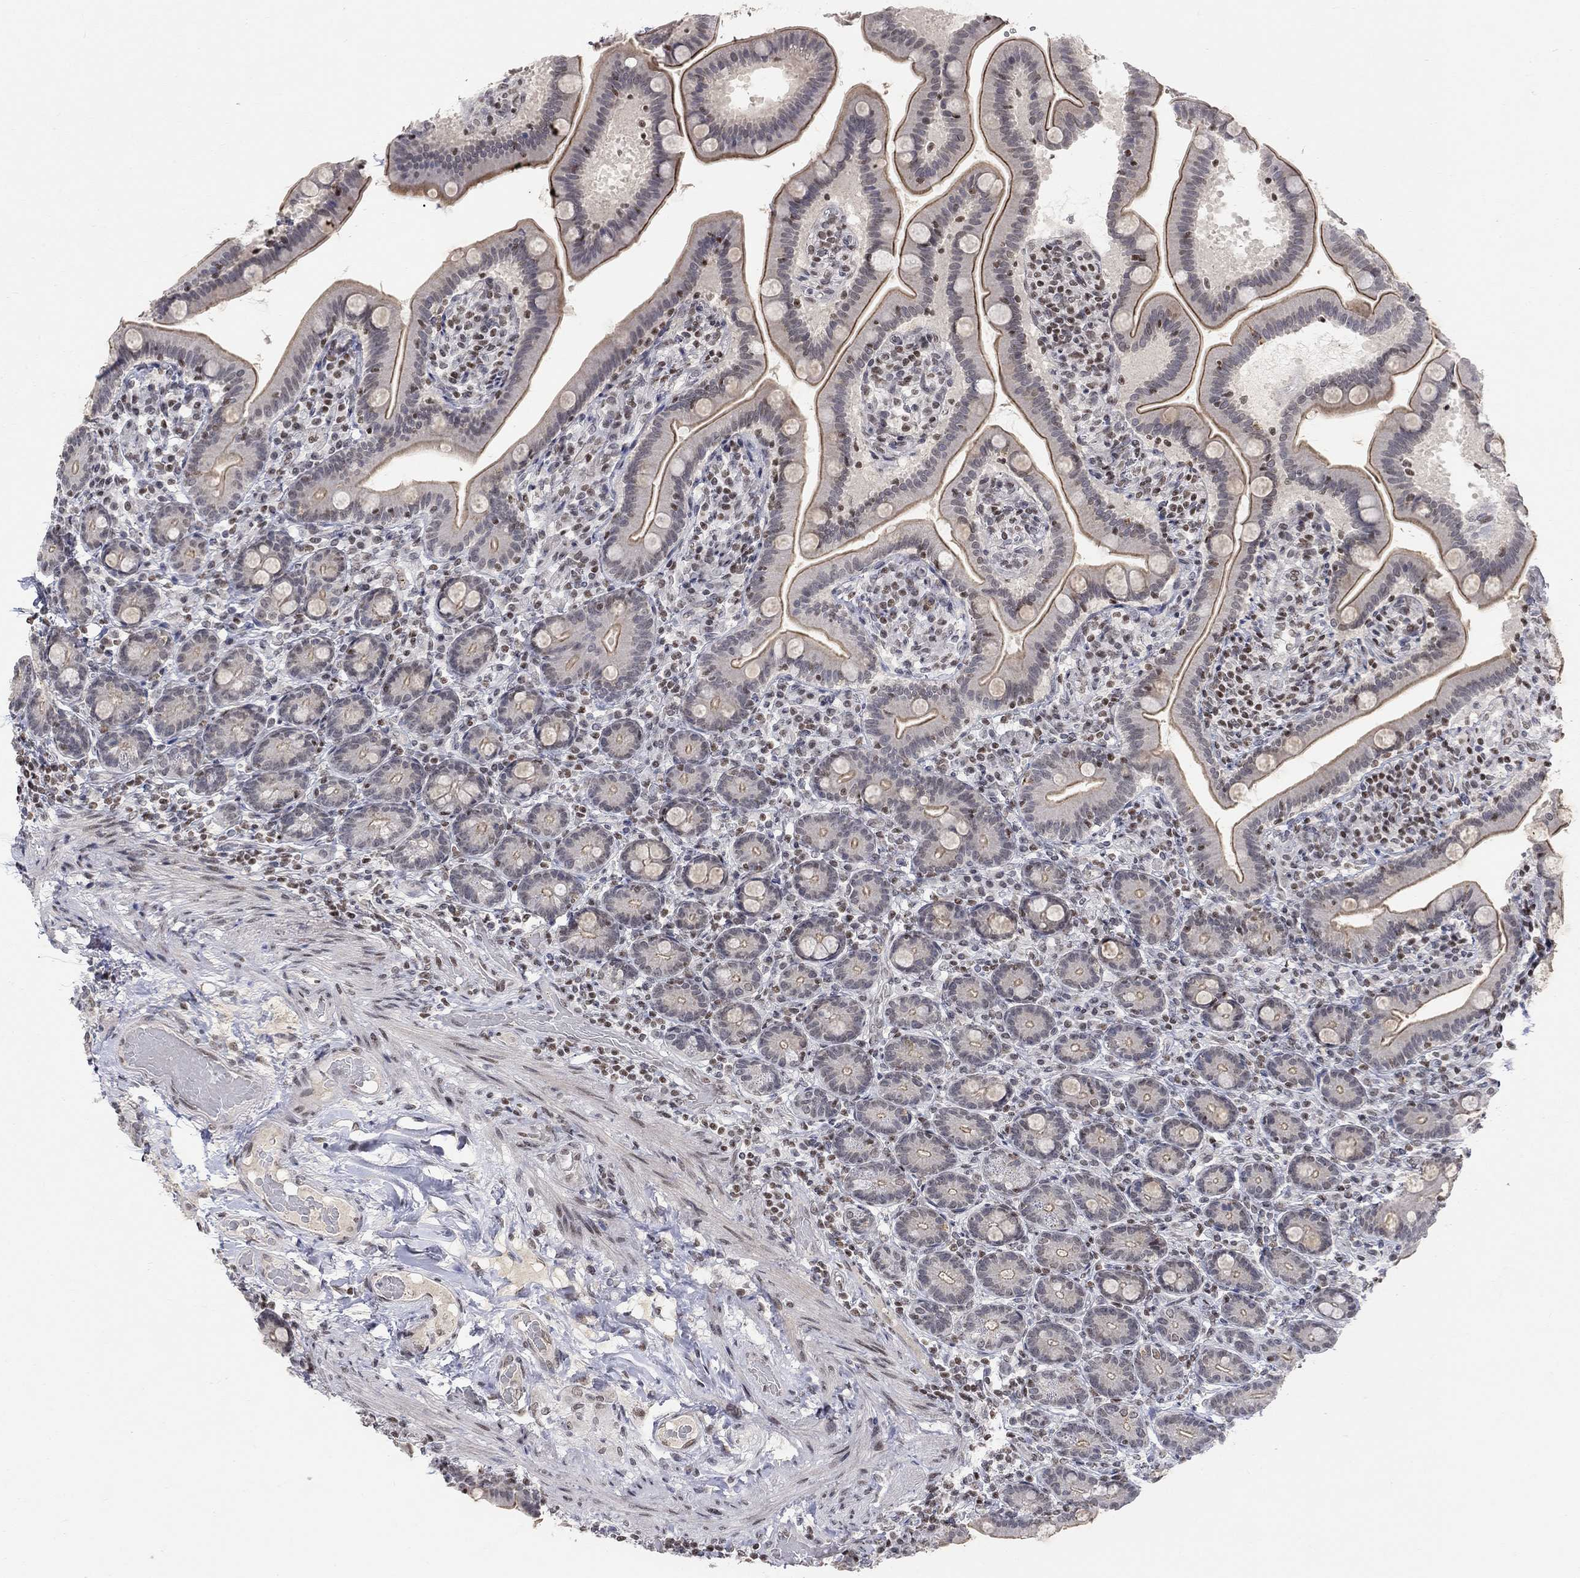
{"staining": {"intensity": "moderate", "quantity": ">75%", "location": "cytoplasmic/membranous"}, "tissue": "small intestine", "cell_type": "Glandular cells", "image_type": "normal", "snomed": [{"axis": "morphology", "description": "Normal tissue, NOS"}, {"axis": "topography", "description": "Small intestine"}], "caption": "A medium amount of moderate cytoplasmic/membranous positivity is identified in approximately >75% of glandular cells in unremarkable small intestine.", "gene": "KLF12", "patient": {"sex": "male", "age": 66}}